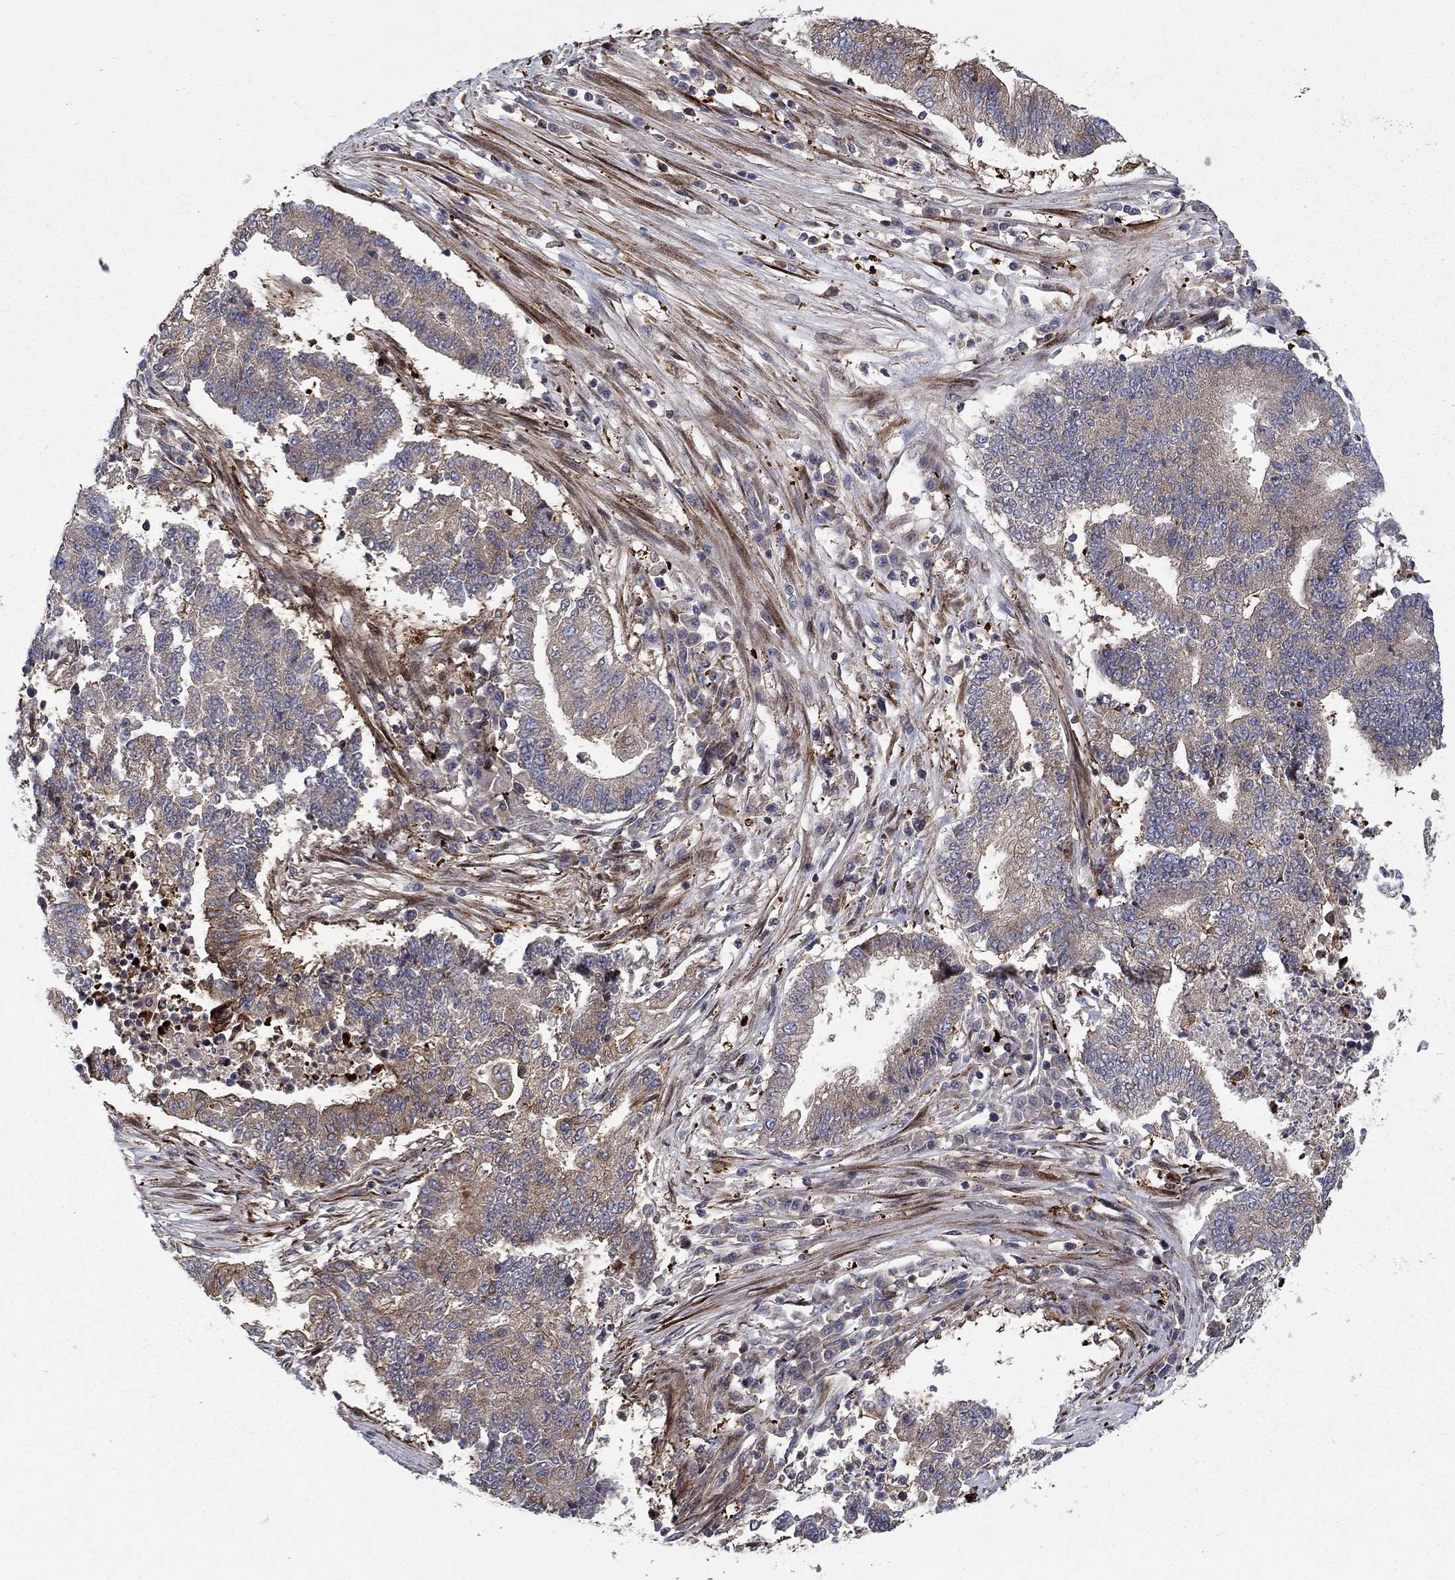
{"staining": {"intensity": "strong", "quantity": "<25%", "location": "cytoplasmic/membranous"}, "tissue": "endometrial cancer", "cell_type": "Tumor cells", "image_type": "cancer", "snomed": [{"axis": "morphology", "description": "Adenocarcinoma, NOS"}, {"axis": "topography", "description": "Uterus"}, {"axis": "topography", "description": "Endometrium"}], "caption": "This is an image of immunohistochemistry staining of endometrial cancer, which shows strong positivity in the cytoplasmic/membranous of tumor cells.", "gene": "HDAC4", "patient": {"sex": "female", "age": 54}}